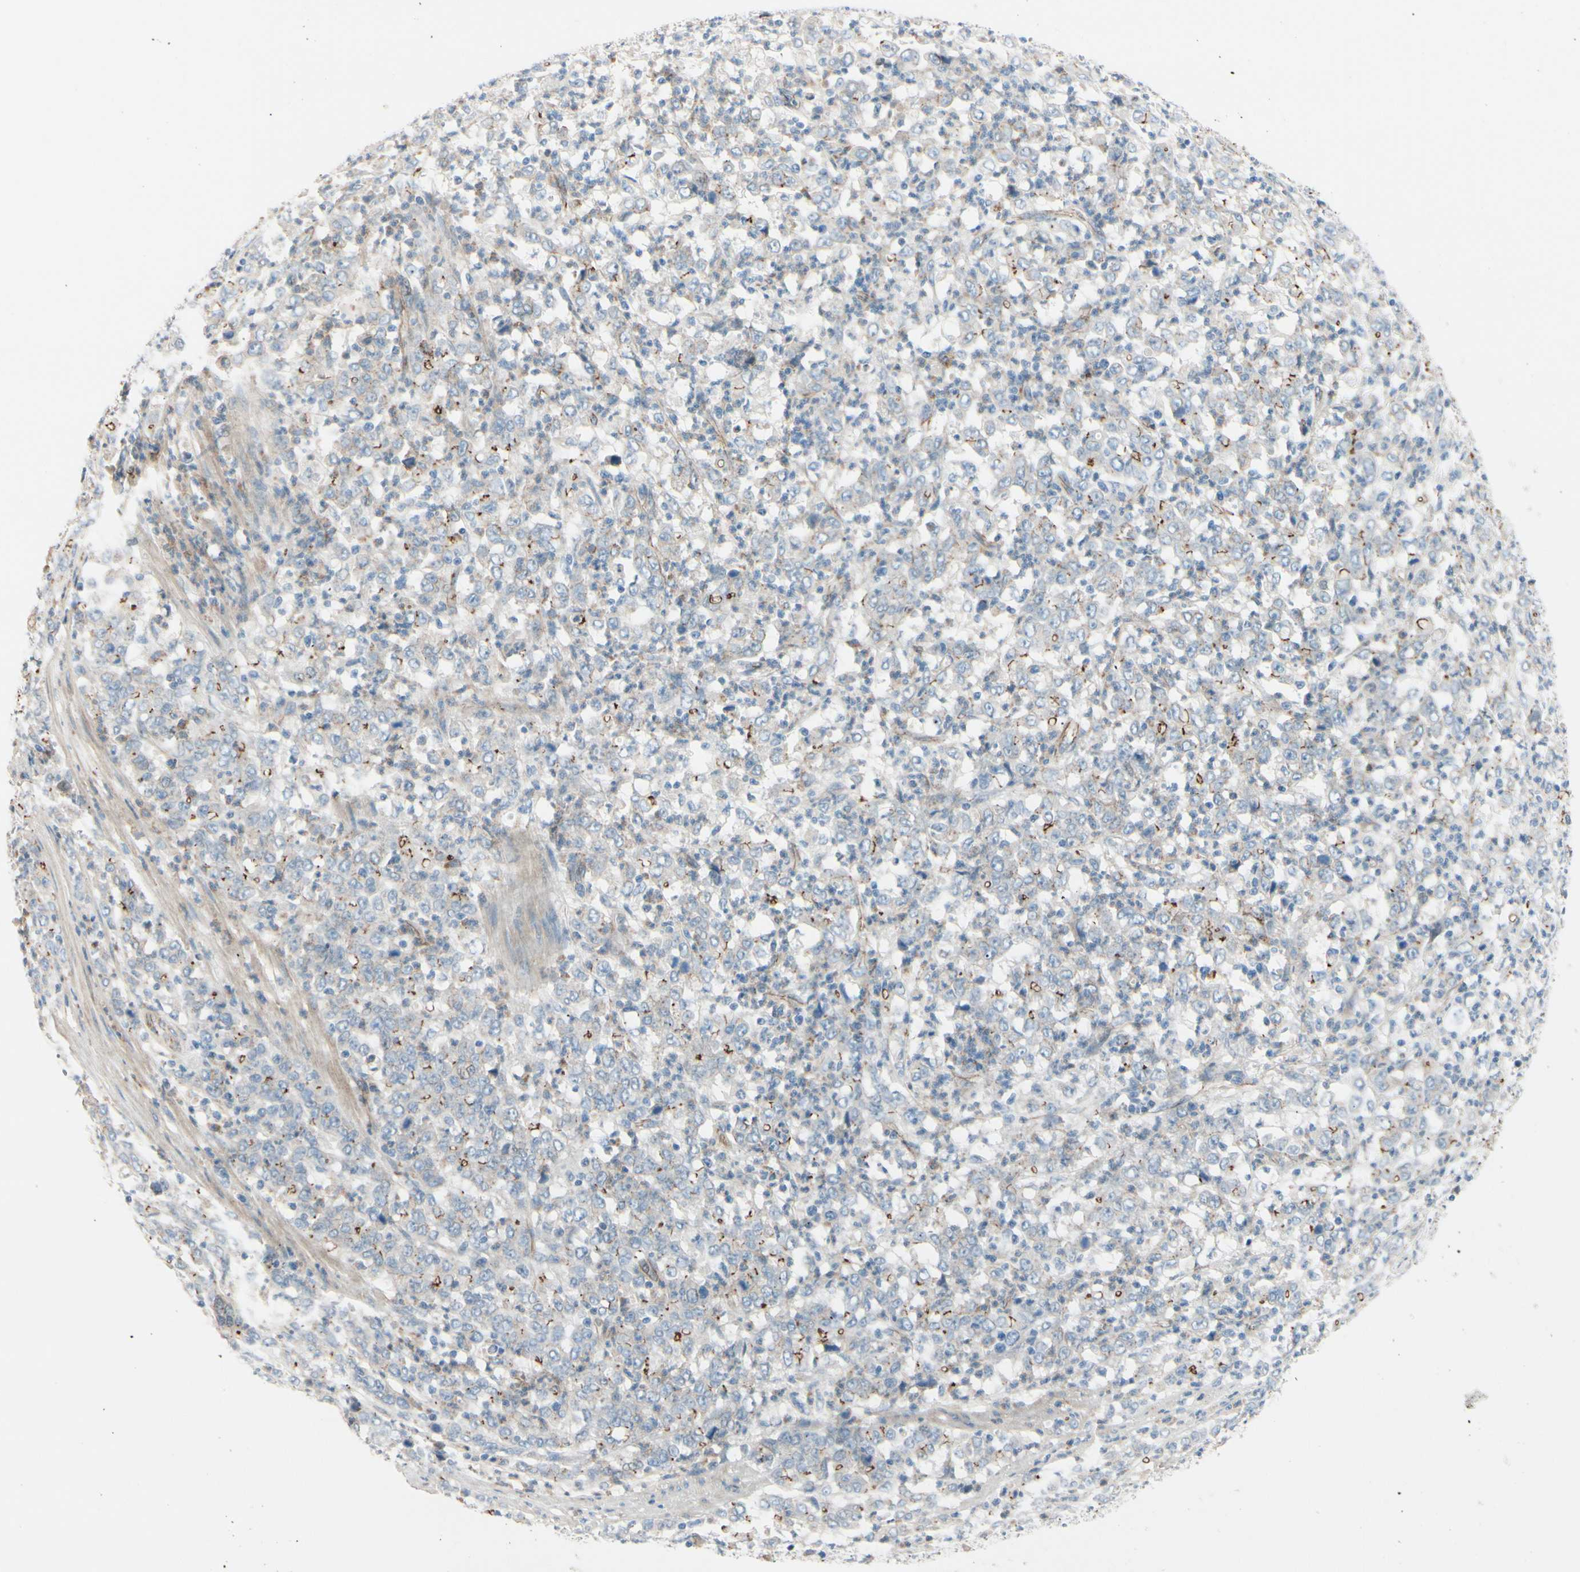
{"staining": {"intensity": "negative", "quantity": "none", "location": "none"}, "tissue": "stomach cancer", "cell_type": "Tumor cells", "image_type": "cancer", "snomed": [{"axis": "morphology", "description": "Adenocarcinoma, NOS"}, {"axis": "topography", "description": "Stomach, lower"}], "caption": "Immunohistochemistry (IHC) image of neoplastic tissue: stomach cancer (adenocarcinoma) stained with DAB (3,3'-diaminobenzidine) exhibits no significant protein expression in tumor cells. (DAB (3,3'-diaminobenzidine) immunohistochemistry with hematoxylin counter stain).", "gene": "TJP1", "patient": {"sex": "female", "age": 71}}